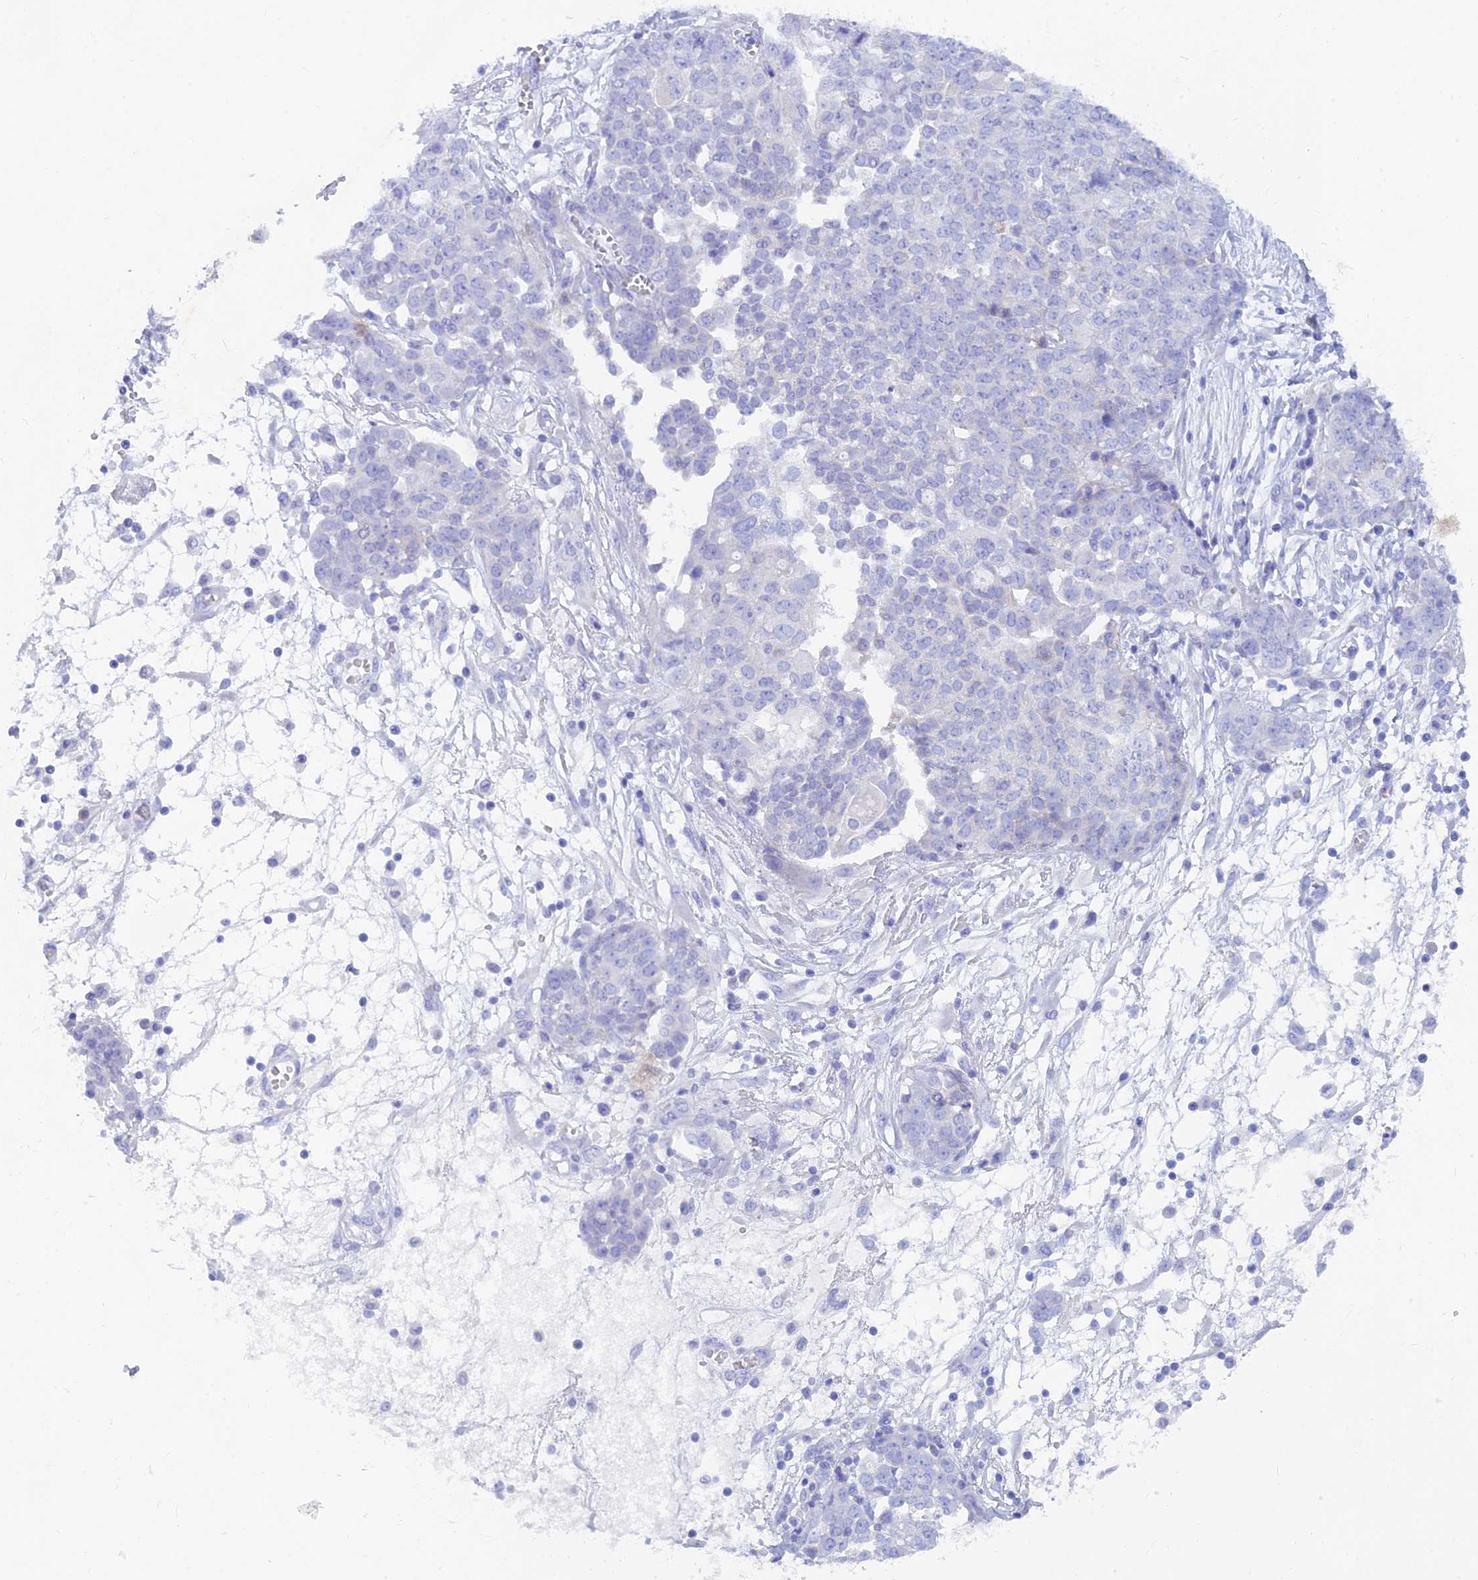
{"staining": {"intensity": "negative", "quantity": "none", "location": "none"}, "tissue": "ovarian cancer", "cell_type": "Tumor cells", "image_type": "cancer", "snomed": [{"axis": "morphology", "description": "Cystadenocarcinoma, serous, NOS"}, {"axis": "topography", "description": "Soft tissue"}, {"axis": "topography", "description": "Ovary"}], "caption": "Tumor cells are negative for protein expression in human ovarian serous cystadenocarcinoma.", "gene": "WDR35", "patient": {"sex": "female", "age": 57}}